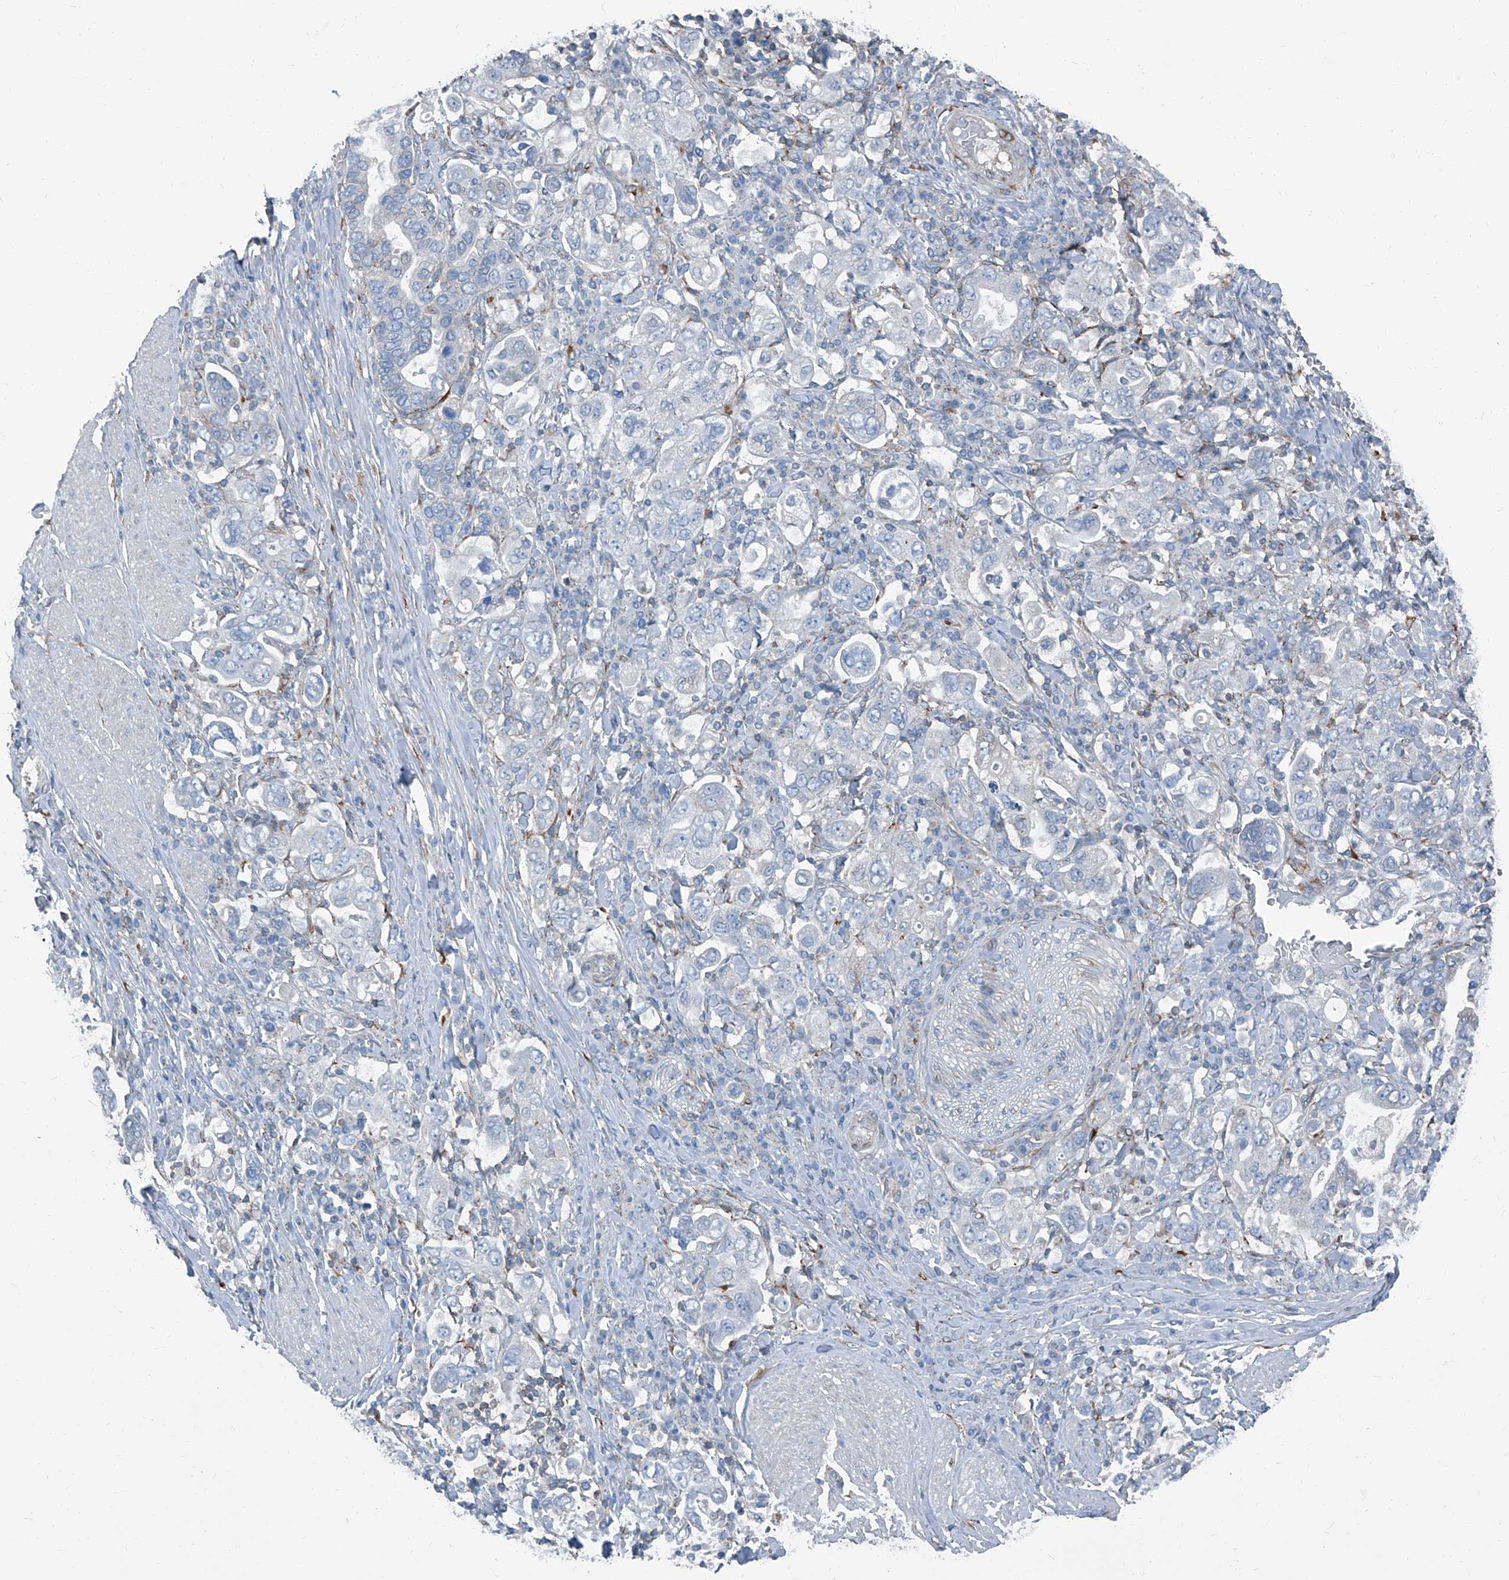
{"staining": {"intensity": "negative", "quantity": "none", "location": "none"}, "tissue": "stomach cancer", "cell_type": "Tumor cells", "image_type": "cancer", "snomed": [{"axis": "morphology", "description": "Adenocarcinoma, NOS"}, {"axis": "topography", "description": "Stomach, upper"}], "caption": "High magnification brightfield microscopy of stomach cancer (adenocarcinoma) stained with DAB (3,3'-diaminobenzidine) (brown) and counterstained with hematoxylin (blue): tumor cells show no significant staining.", "gene": "SEPTIN7", "patient": {"sex": "male", "age": 62}}